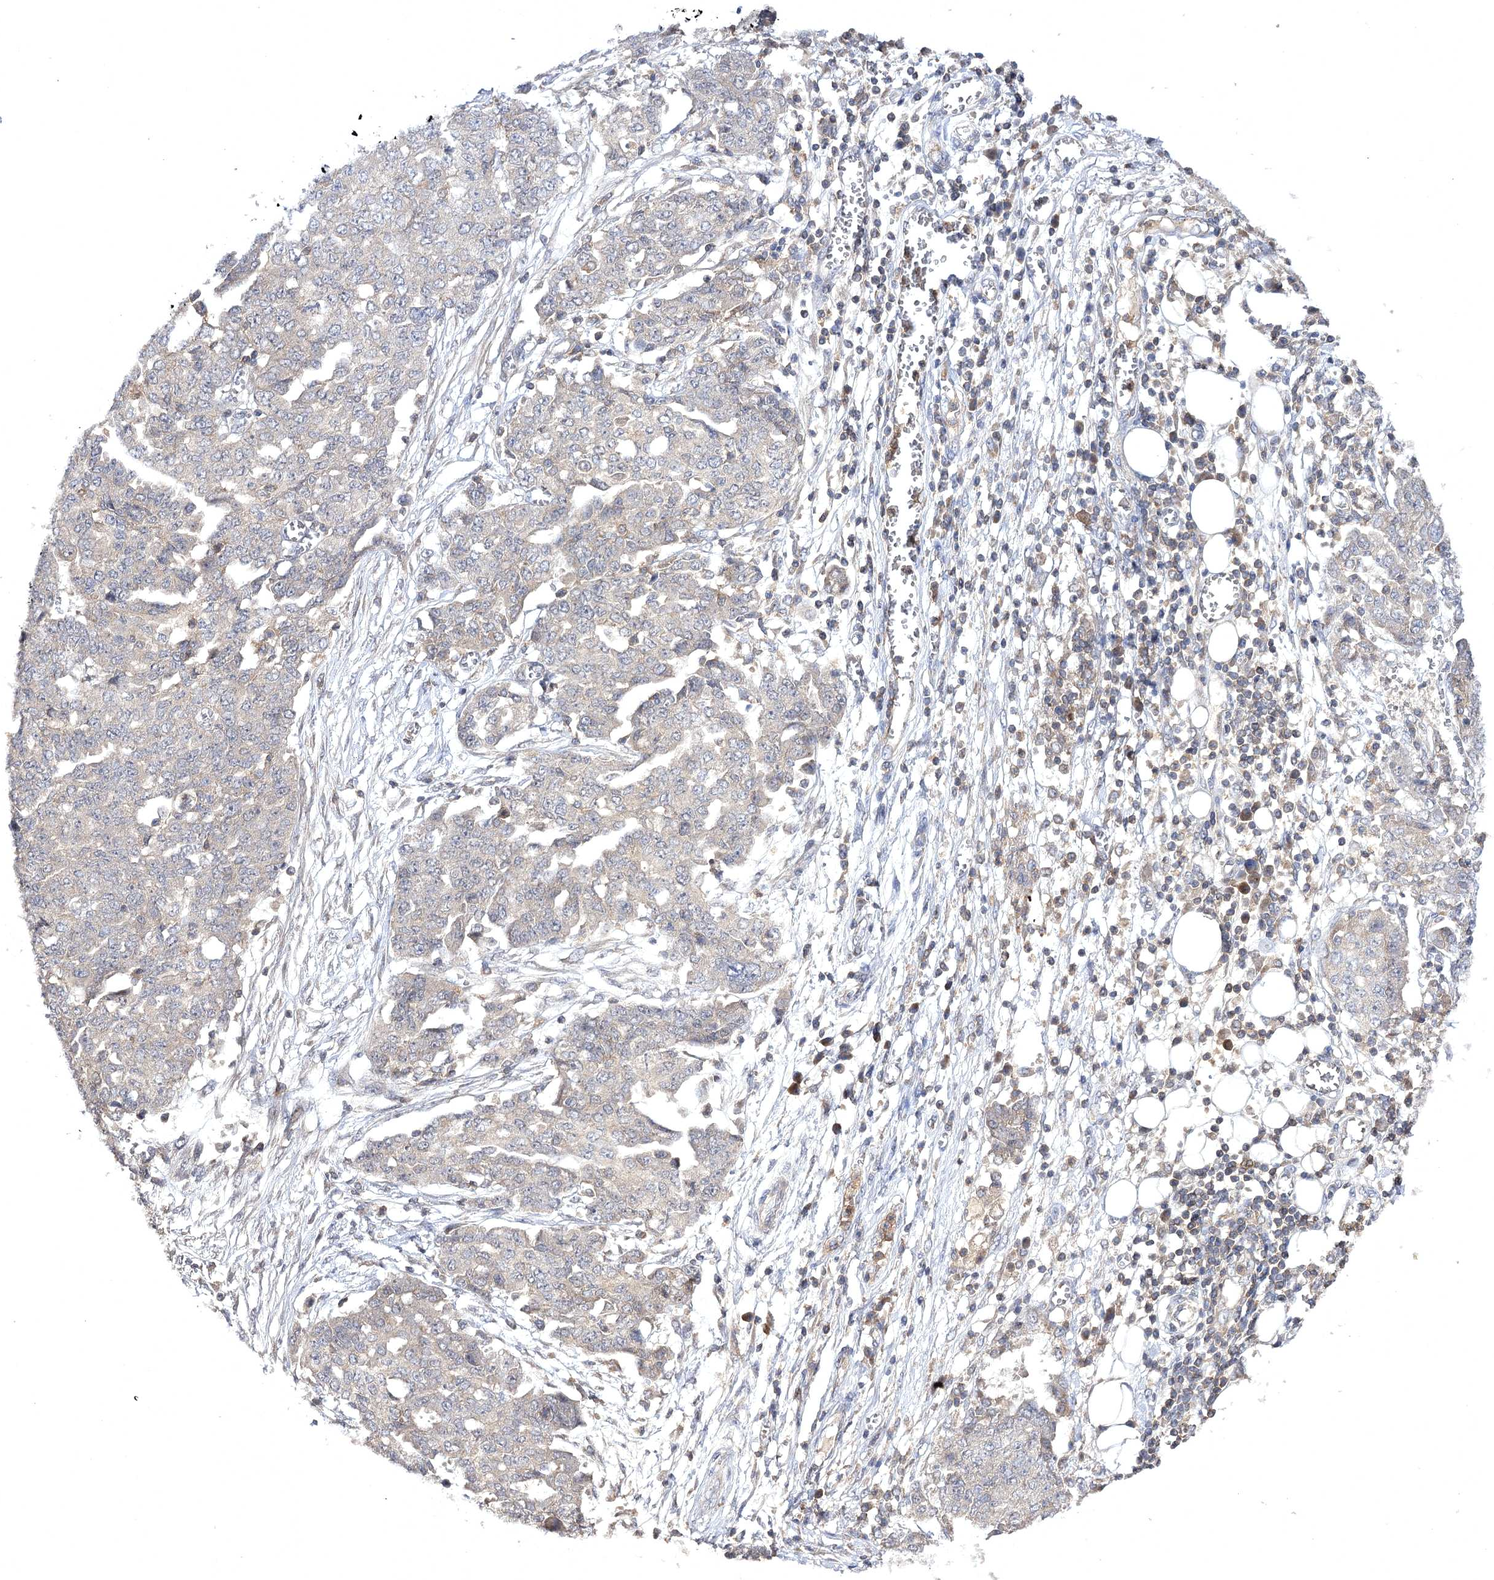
{"staining": {"intensity": "weak", "quantity": "<25%", "location": "cytoplasmic/membranous"}, "tissue": "ovarian cancer", "cell_type": "Tumor cells", "image_type": "cancer", "snomed": [{"axis": "morphology", "description": "Cystadenocarcinoma, serous, NOS"}, {"axis": "topography", "description": "Soft tissue"}, {"axis": "topography", "description": "Ovary"}], "caption": "High power microscopy histopathology image of an immunohistochemistry (IHC) histopathology image of serous cystadenocarcinoma (ovarian), revealing no significant expression in tumor cells.", "gene": "BCR", "patient": {"sex": "female", "age": 57}}